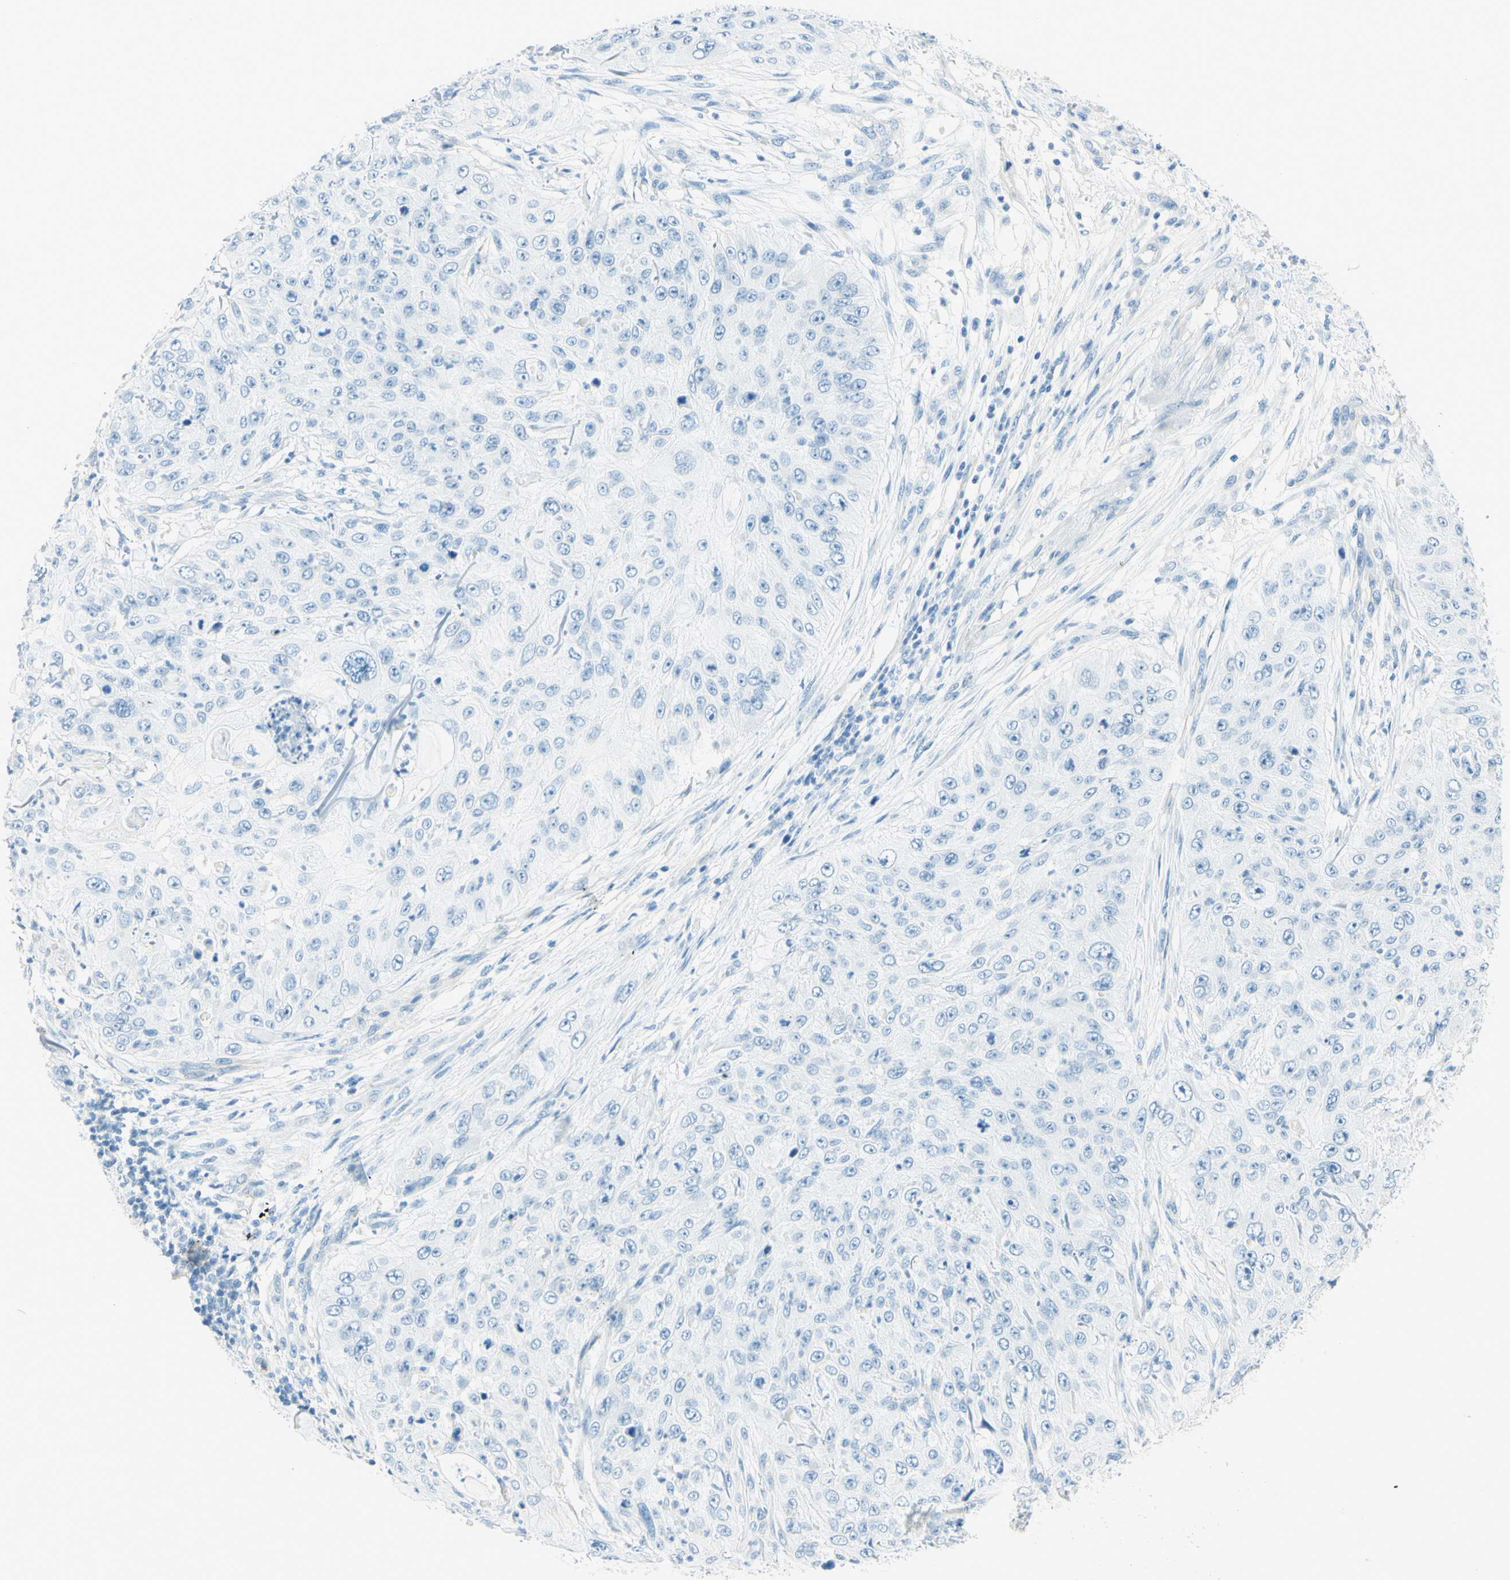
{"staining": {"intensity": "negative", "quantity": "none", "location": "none"}, "tissue": "skin cancer", "cell_type": "Tumor cells", "image_type": "cancer", "snomed": [{"axis": "morphology", "description": "Squamous cell carcinoma, NOS"}, {"axis": "topography", "description": "Skin"}], "caption": "Tumor cells are negative for protein expression in human squamous cell carcinoma (skin).", "gene": "TMEM132D", "patient": {"sex": "female", "age": 80}}